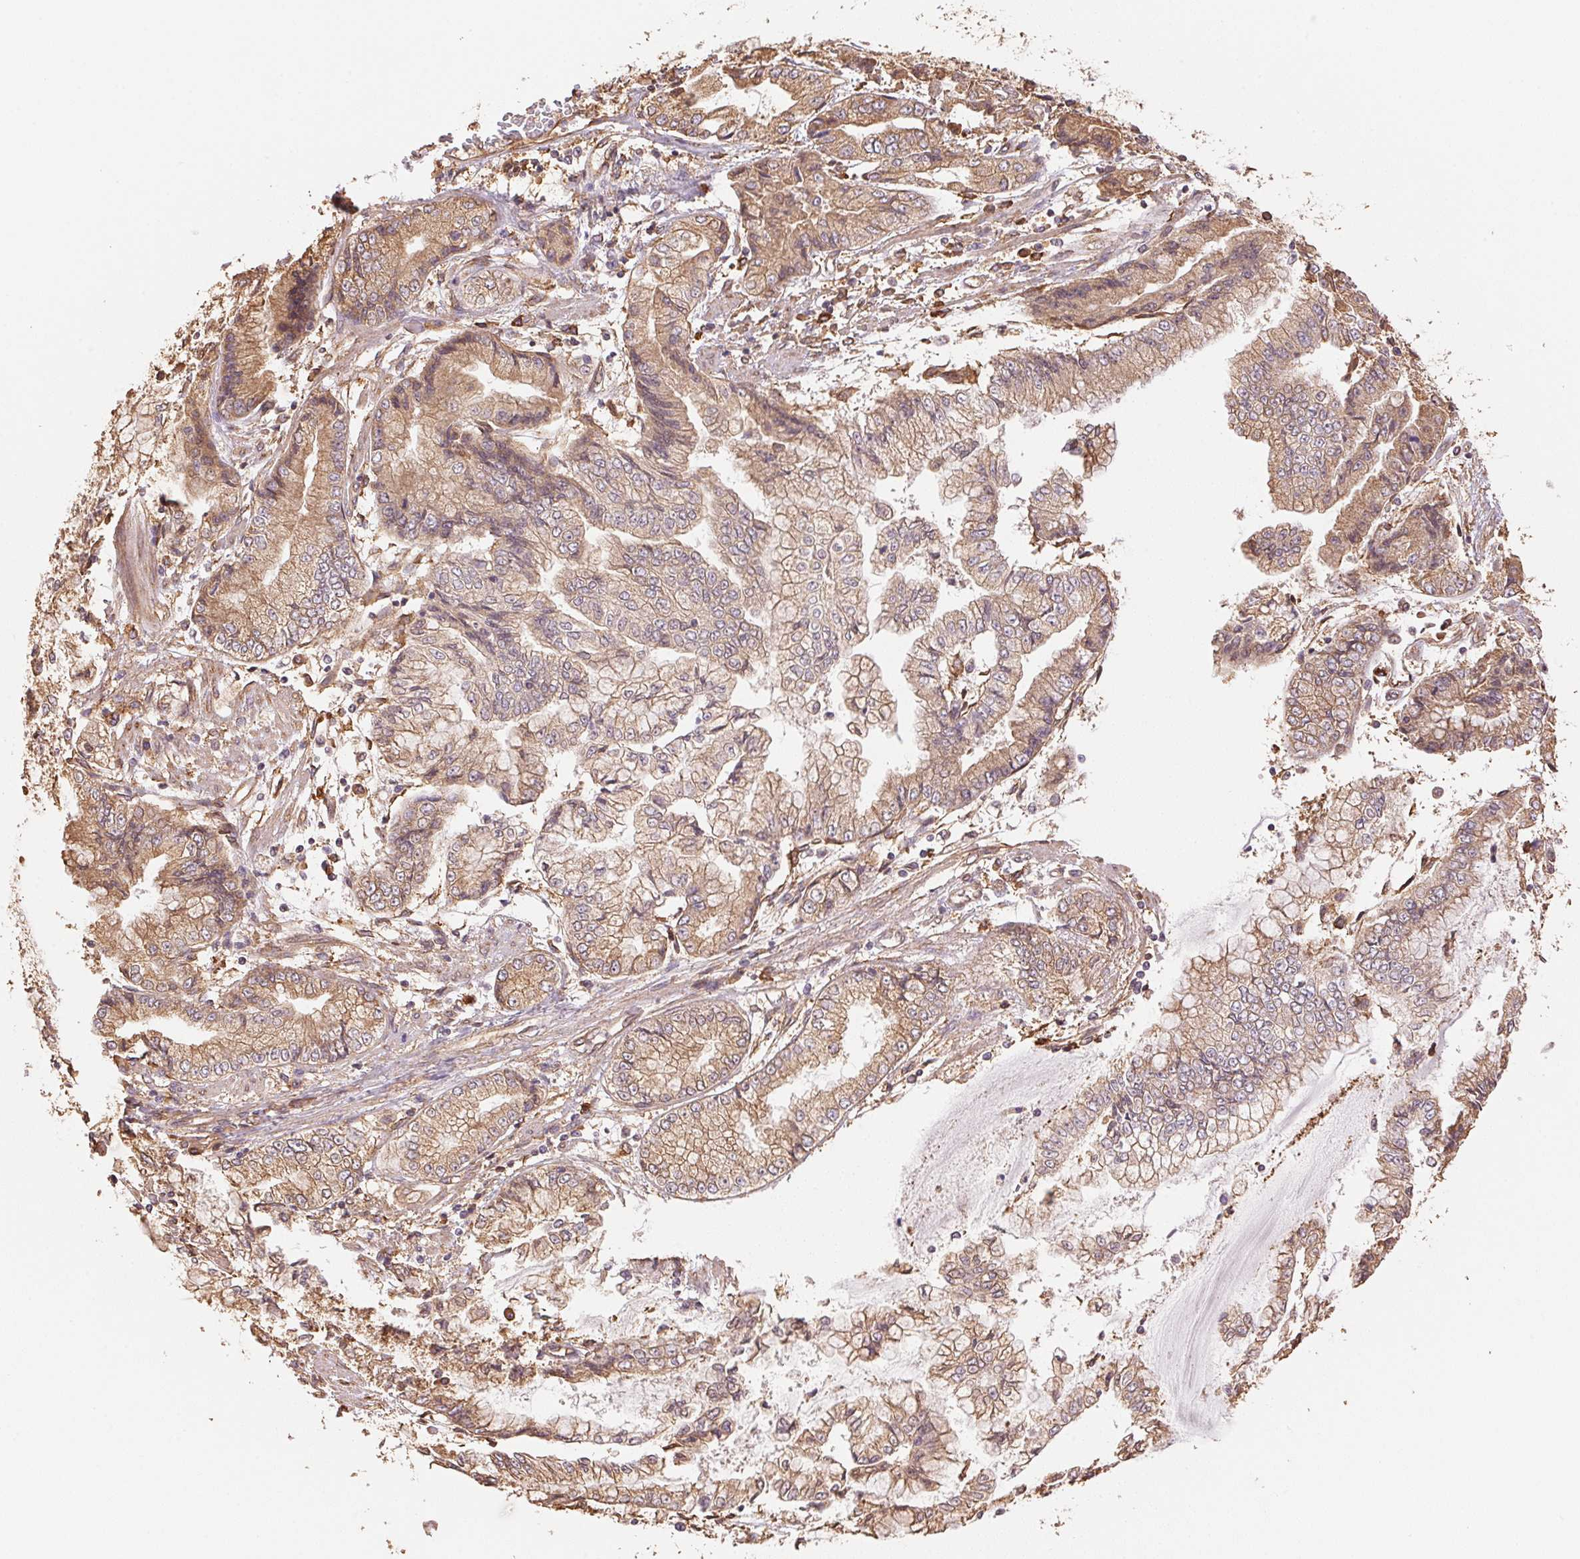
{"staining": {"intensity": "weak", "quantity": ">75%", "location": "cytoplasmic/membranous"}, "tissue": "stomach cancer", "cell_type": "Tumor cells", "image_type": "cancer", "snomed": [{"axis": "morphology", "description": "Adenocarcinoma, NOS"}, {"axis": "topography", "description": "Stomach, upper"}], "caption": "A low amount of weak cytoplasmic/membranous positivity is appreciated in about >75% of tumor cells in stomach cancer (adenocarcinoma) tissue.", "gene": "C6orf163", "patient": {"sex": "female", "age": 74}}